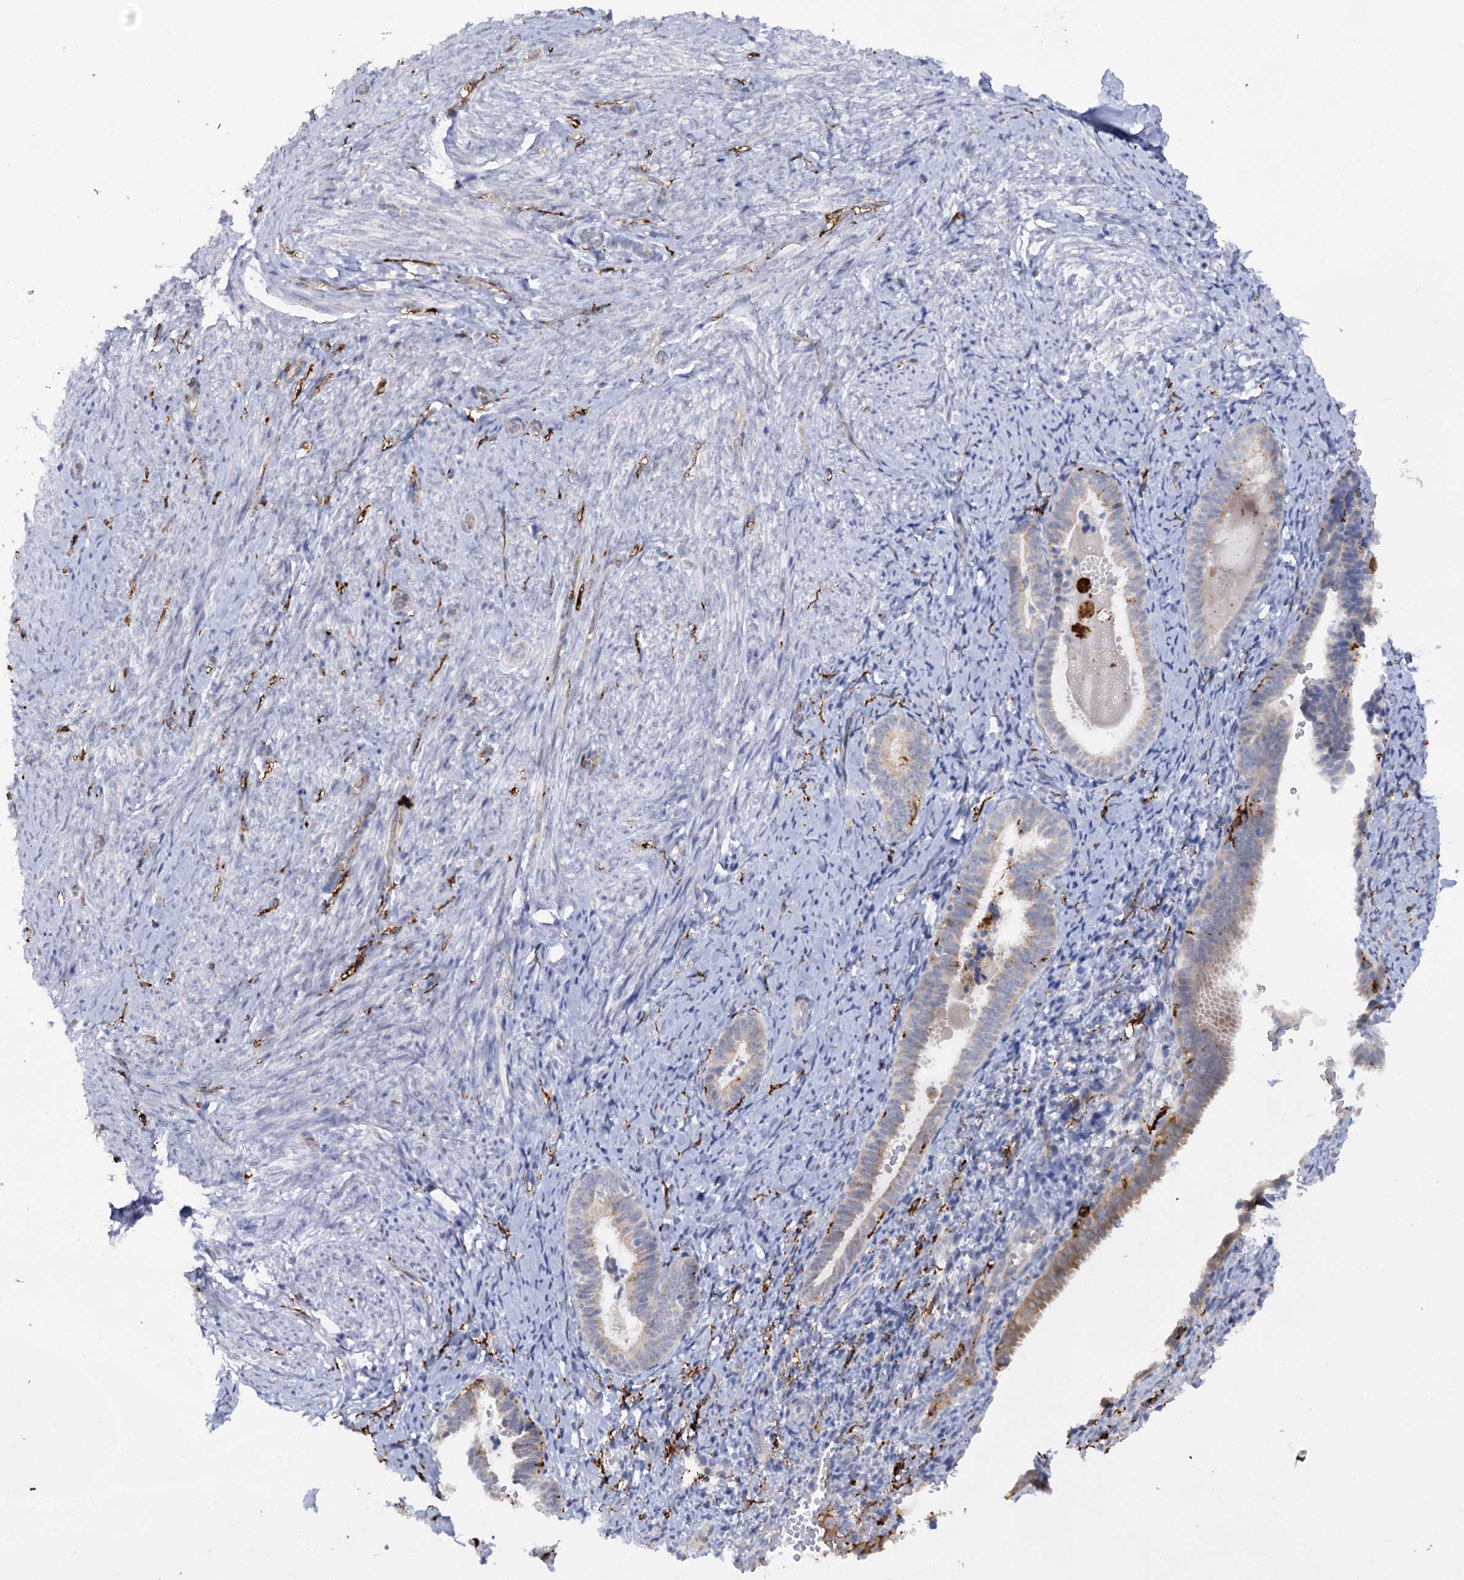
{"staining": {"intensity": "negative", "quantity": "none", "location": "none"}, "tissue": "endometrium", "cell_type": "Cells in endometrial stroma", "image_type": "normal", "snomed": [{"axis": "morphology", "description": "Normal tissue, NOS"}, {"axis": "topography", "description": "Endometrium"}], "caption": "High power microscopy photomicrograph of an immunohistochemistry micrograph of unremarkable endometrium, revealing no significant staining in cells in endometrial stroma. Nuclei are stained in blue.", "gene": "PIWIL4", "patient": {"sex": "female", "age": 72}}